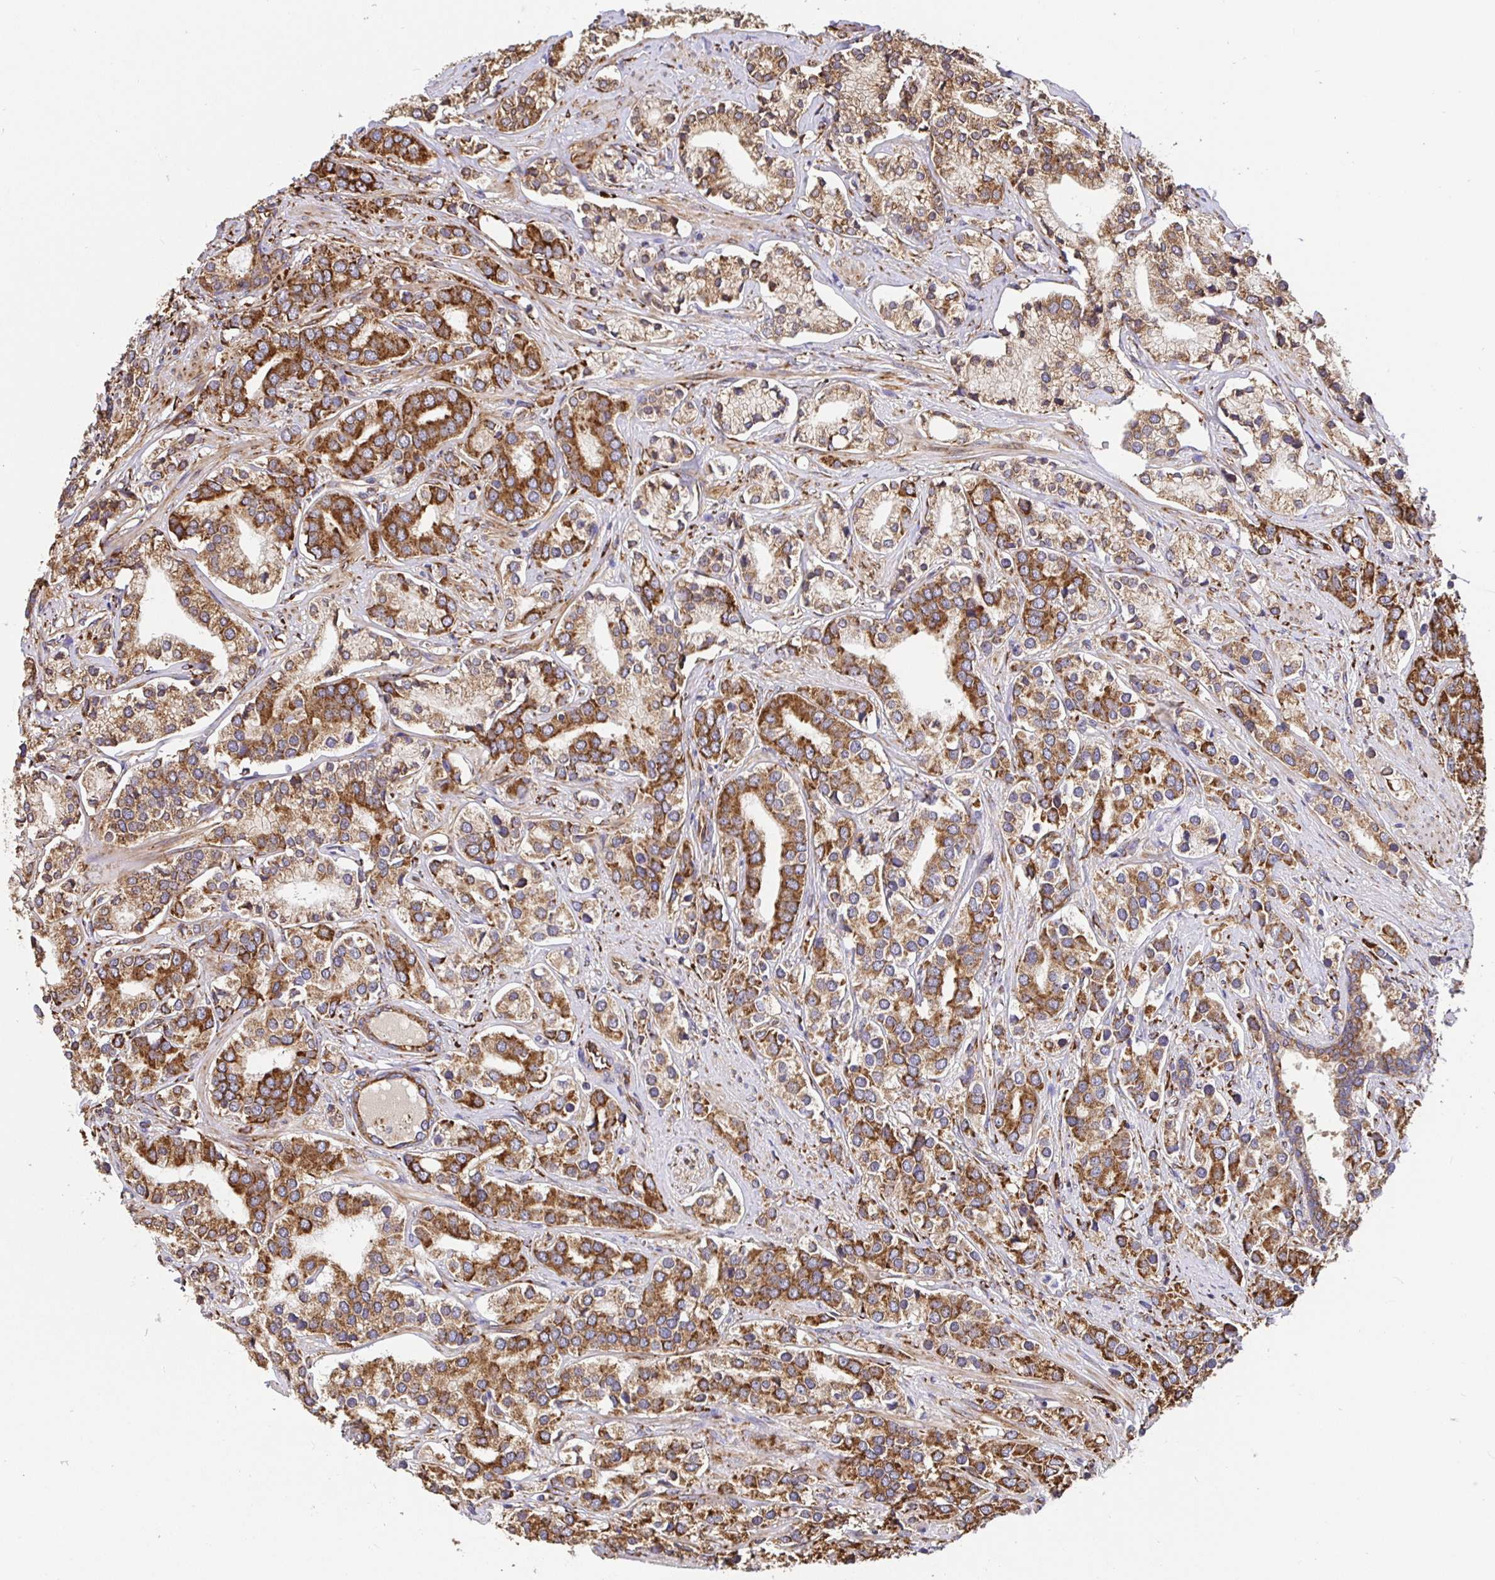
{"staining": {"intensity": "strong", "quantity": ">75%", "location": "cytoplasmic/membranous"}, "tissue": "prostate cancer", "cell_type": "Tumor cells", "image_type": "cancer", "snomed": [{"axis": "morphology", "description": "Adenocarcinoma, High grade"}, {"axis": "topography", "description": "Prostate"}], "caption": "A photomicrograph of human adenocarcinoma (high-grade) (prostate) stained for a protein reveals strong cytoplasmic/membranous brown staining in tumor cells.", "gene": "MAOA", "patient": {"sex": "male", "age": 58}}